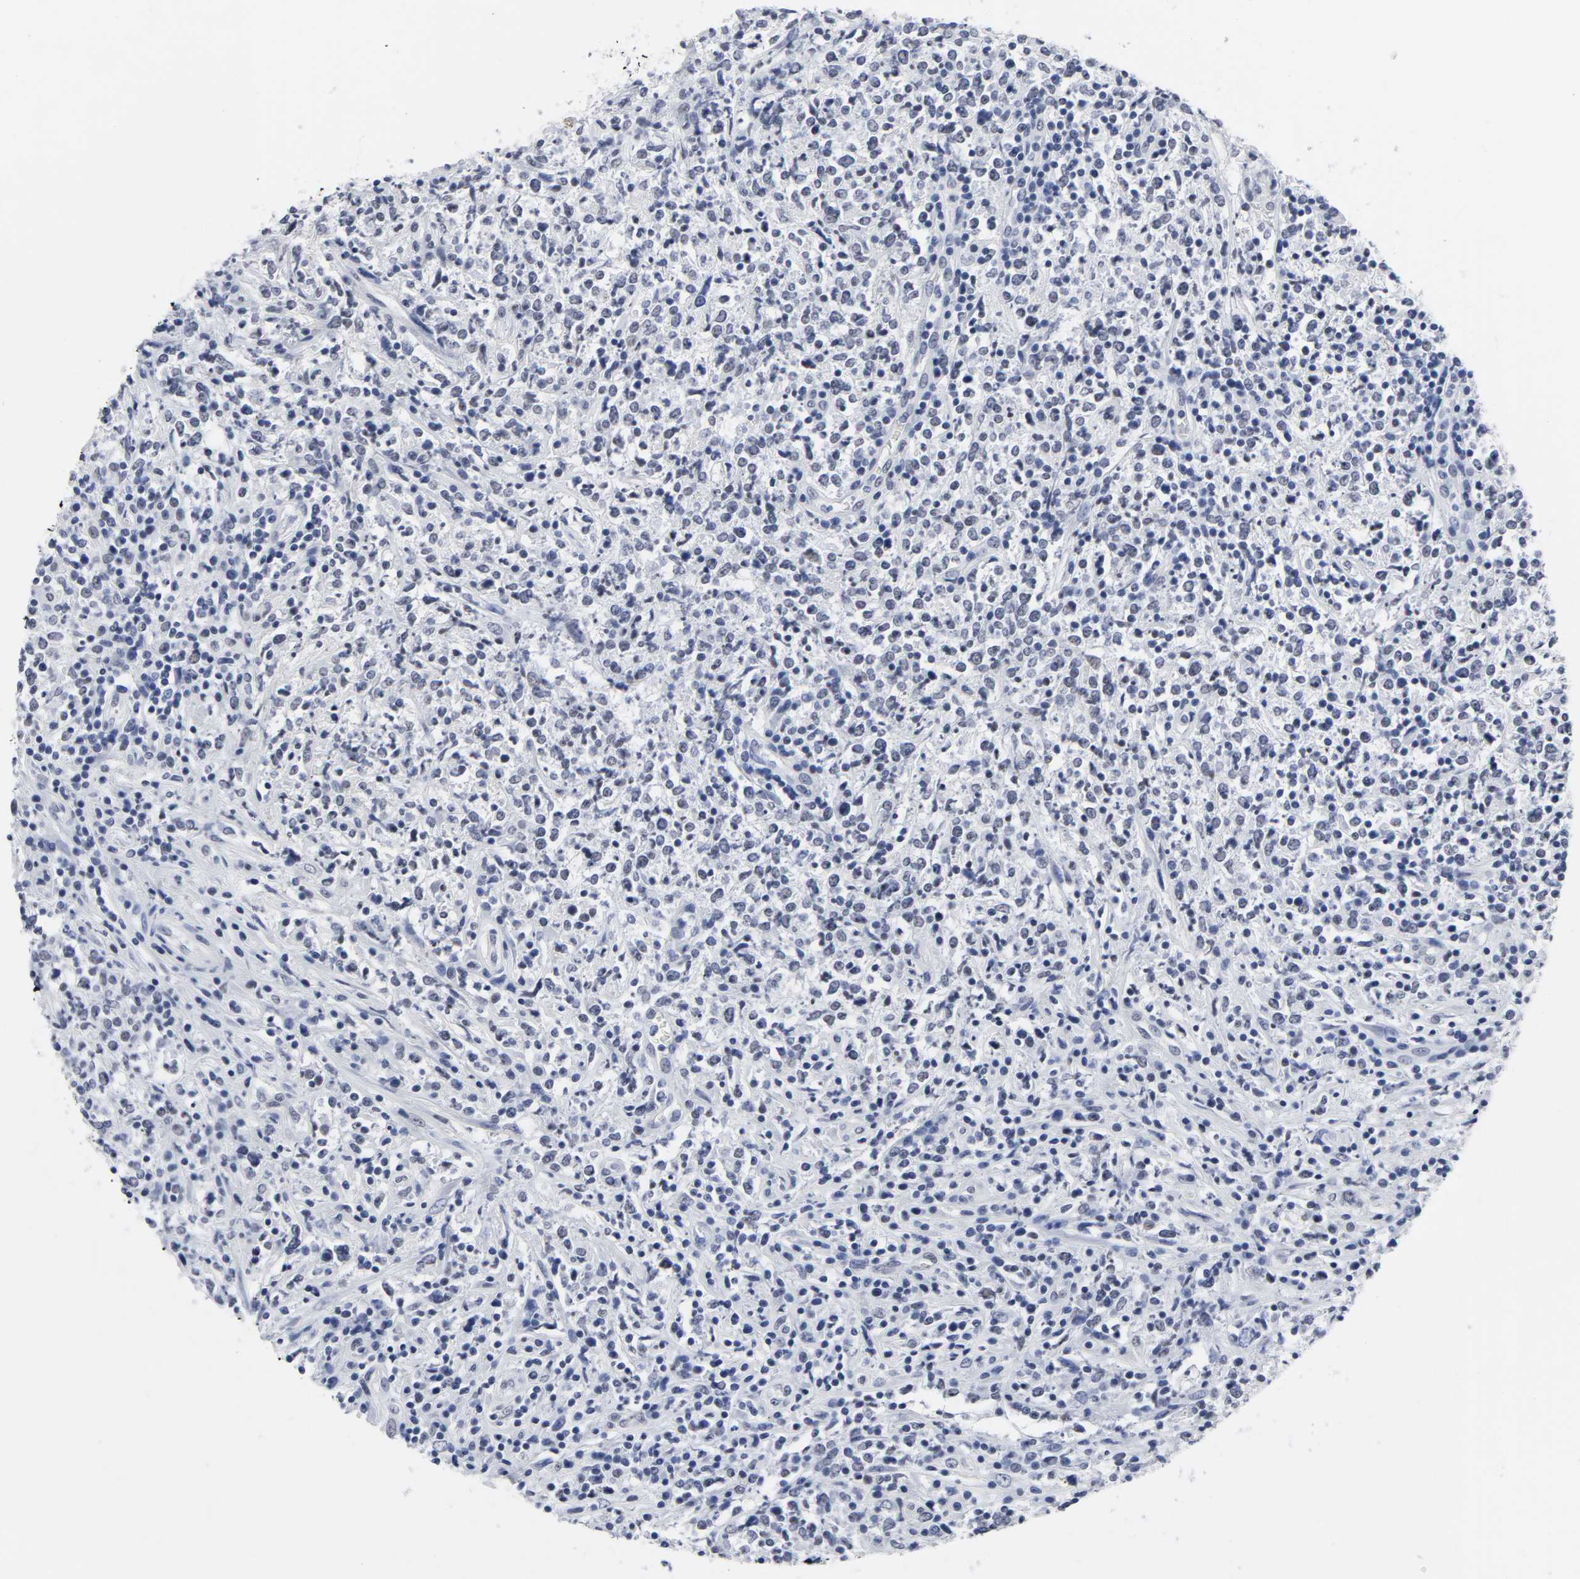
{"staining": {"intensity": "negative", "quantity": "none", "location": "none"}, "tissue": "lymphoma", "cell_type": "Tumor cells", "image_type": "cancer", "snomed": [{"axis": "morphology", "description": "Malignant lymphoma, non-Hodgkin's type, High grade"}, {"axis": "topography", "description": "Lymph node"}], "caption": "Immunohistochemistry micrograph of human lymphoma stained for a protein (brown), which shows no expression in tumor cells. (DAB (3,3'-diaminobenzidine) immunohistochemistry (IHC) visualized using brightfield microscopy, high magnification).", "gene": "GRHL2", "patient": {"sex": "female", "age": 84}}